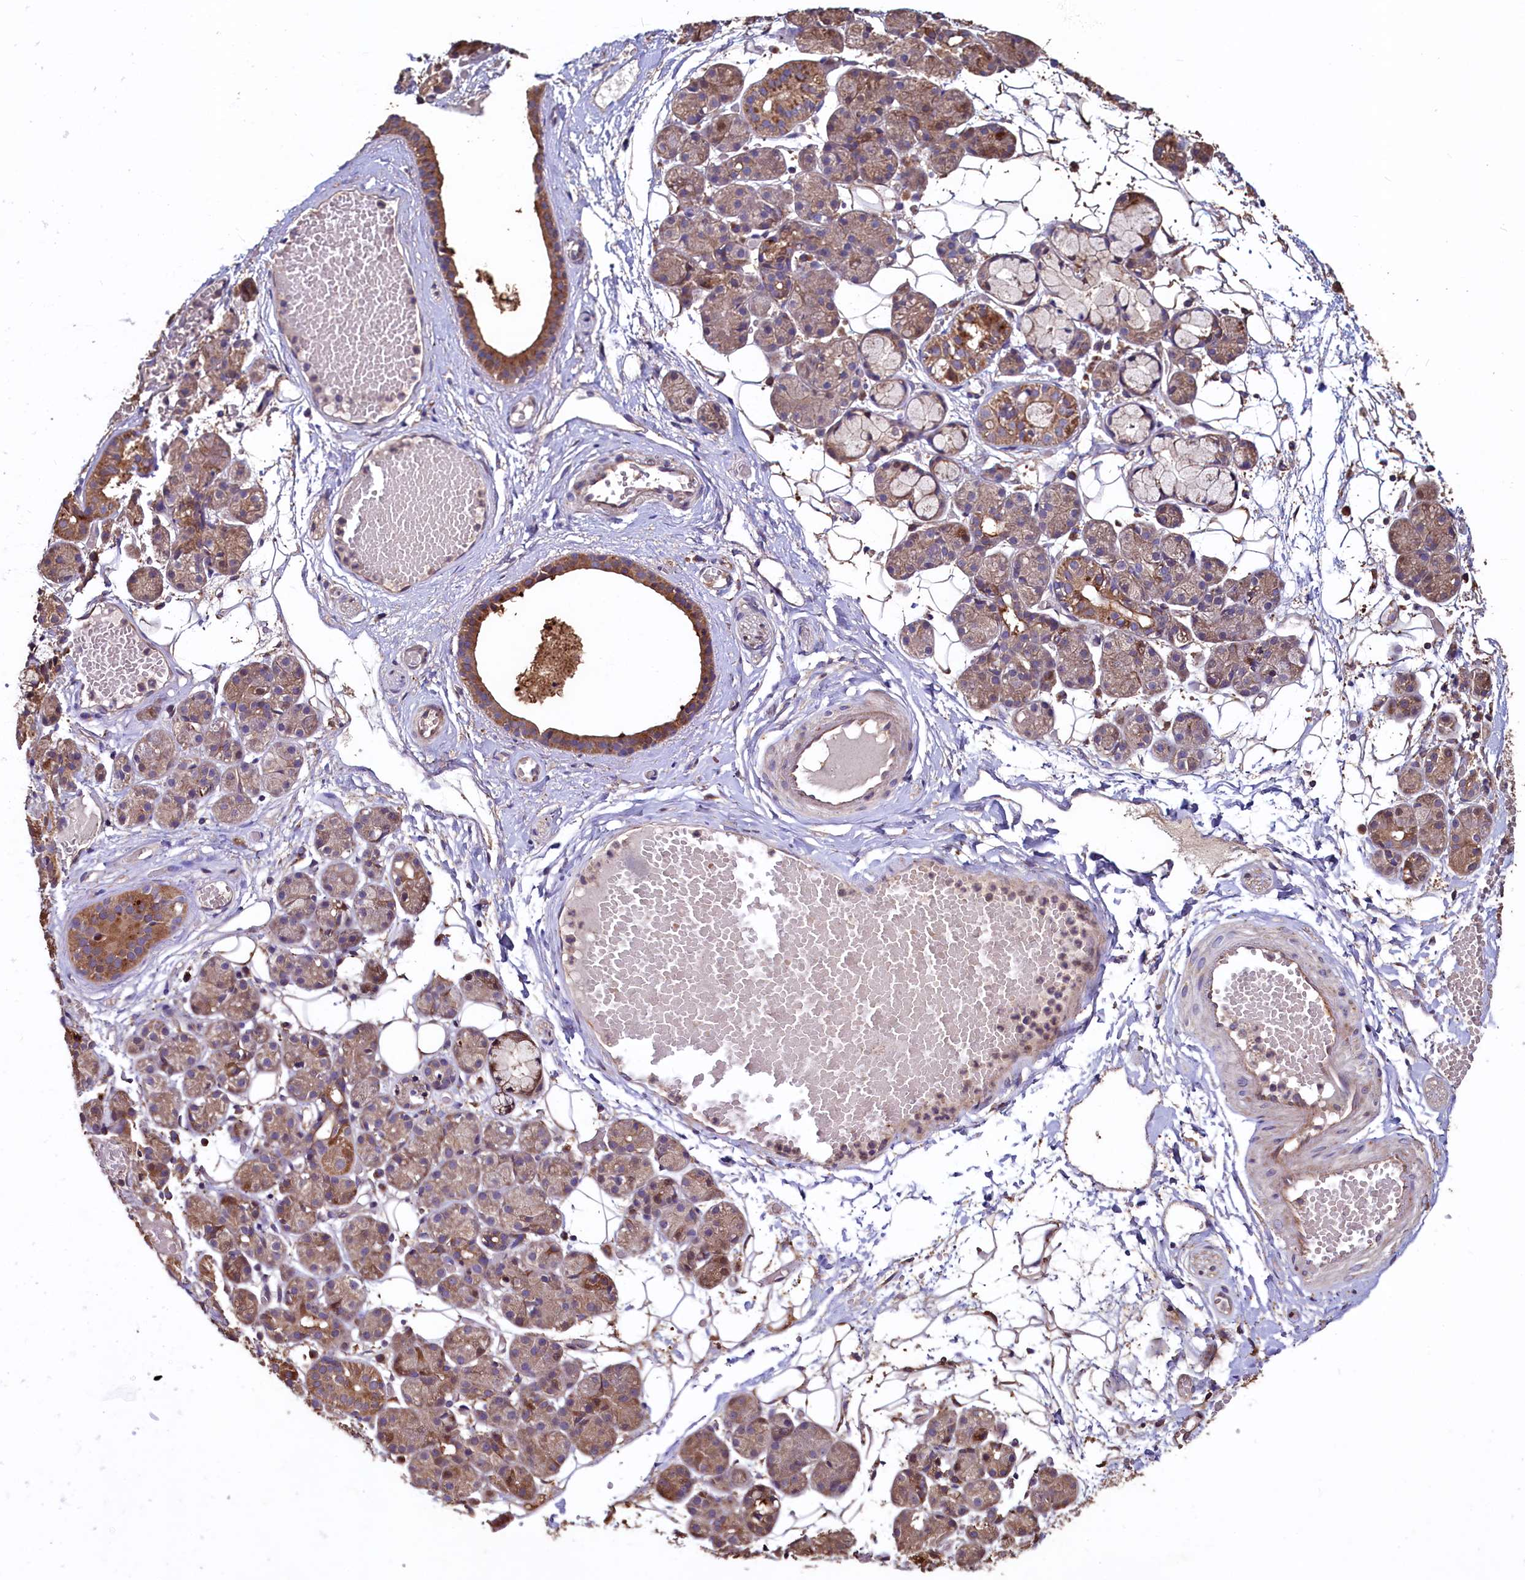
{"staining": {"intensity": "moderate", "quantity": "25%-75%", "location": "cytoplasmic/membranous"}, "tissue": "salivary gland", "cell_type": "Glandular cells", "image_type": "normal", "snomed": [{"axis": "morphology", "description": "Normal tissue, NOS"}, {"axis": "topography", "description": "Salivary gland"}], "caption": "Immunohistochemical staining of unremarkable human salivary gland reveals 25%-75% levels of moderate cytoplasmic/membranous protein positivity in about 25%-75% of glandular cells. (Stains: DAB in brown, nuclei in blue, Microscopy: brightfield microscopy at high magnification).", "gene": "TMEM98", "patient": {"sex": "male", "age": 63}}